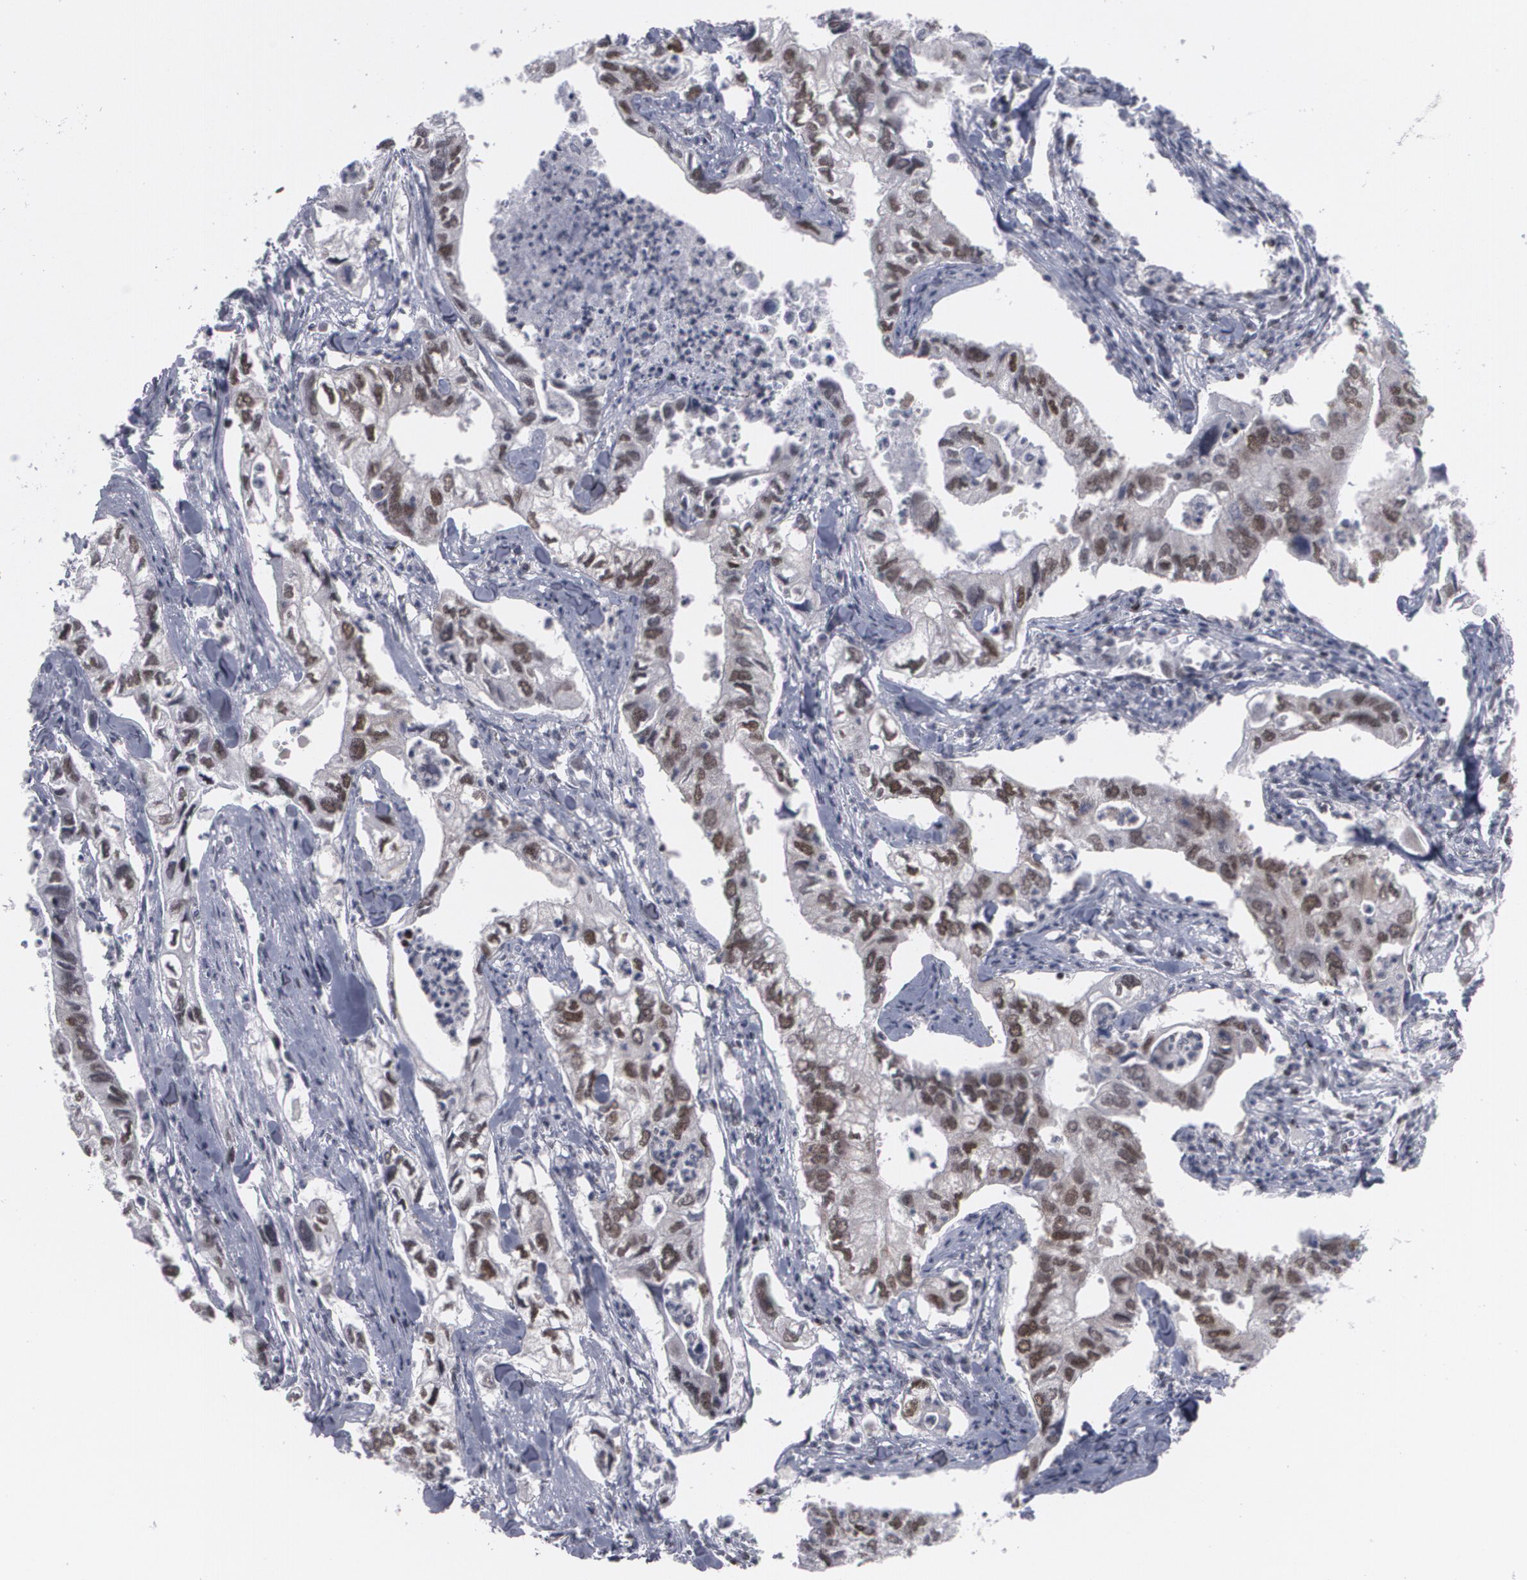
{"staining": {"intensity": "moderate", "quantity": "25%-75%", "location": "cytoplasmic/membranous,nuclear"}, "tissue": "lung cancer", "cell_type": "Tumor cells", "image_type": "cancer", "snomed": [{"axis": "morphology", "description": "Adenocarcinoma, NOS"}, {"axis": "topography", "description": "Lung"}], "caption": "Immunohistochemical staining of lung adenocarcinoma demonstrates medium levels of moderate cytoplasmic/membranous and nuclear staining in about 25%-75% of tumor cells.", "gene": "MCL1", "patient": {"sex": "male", "age": 48}}